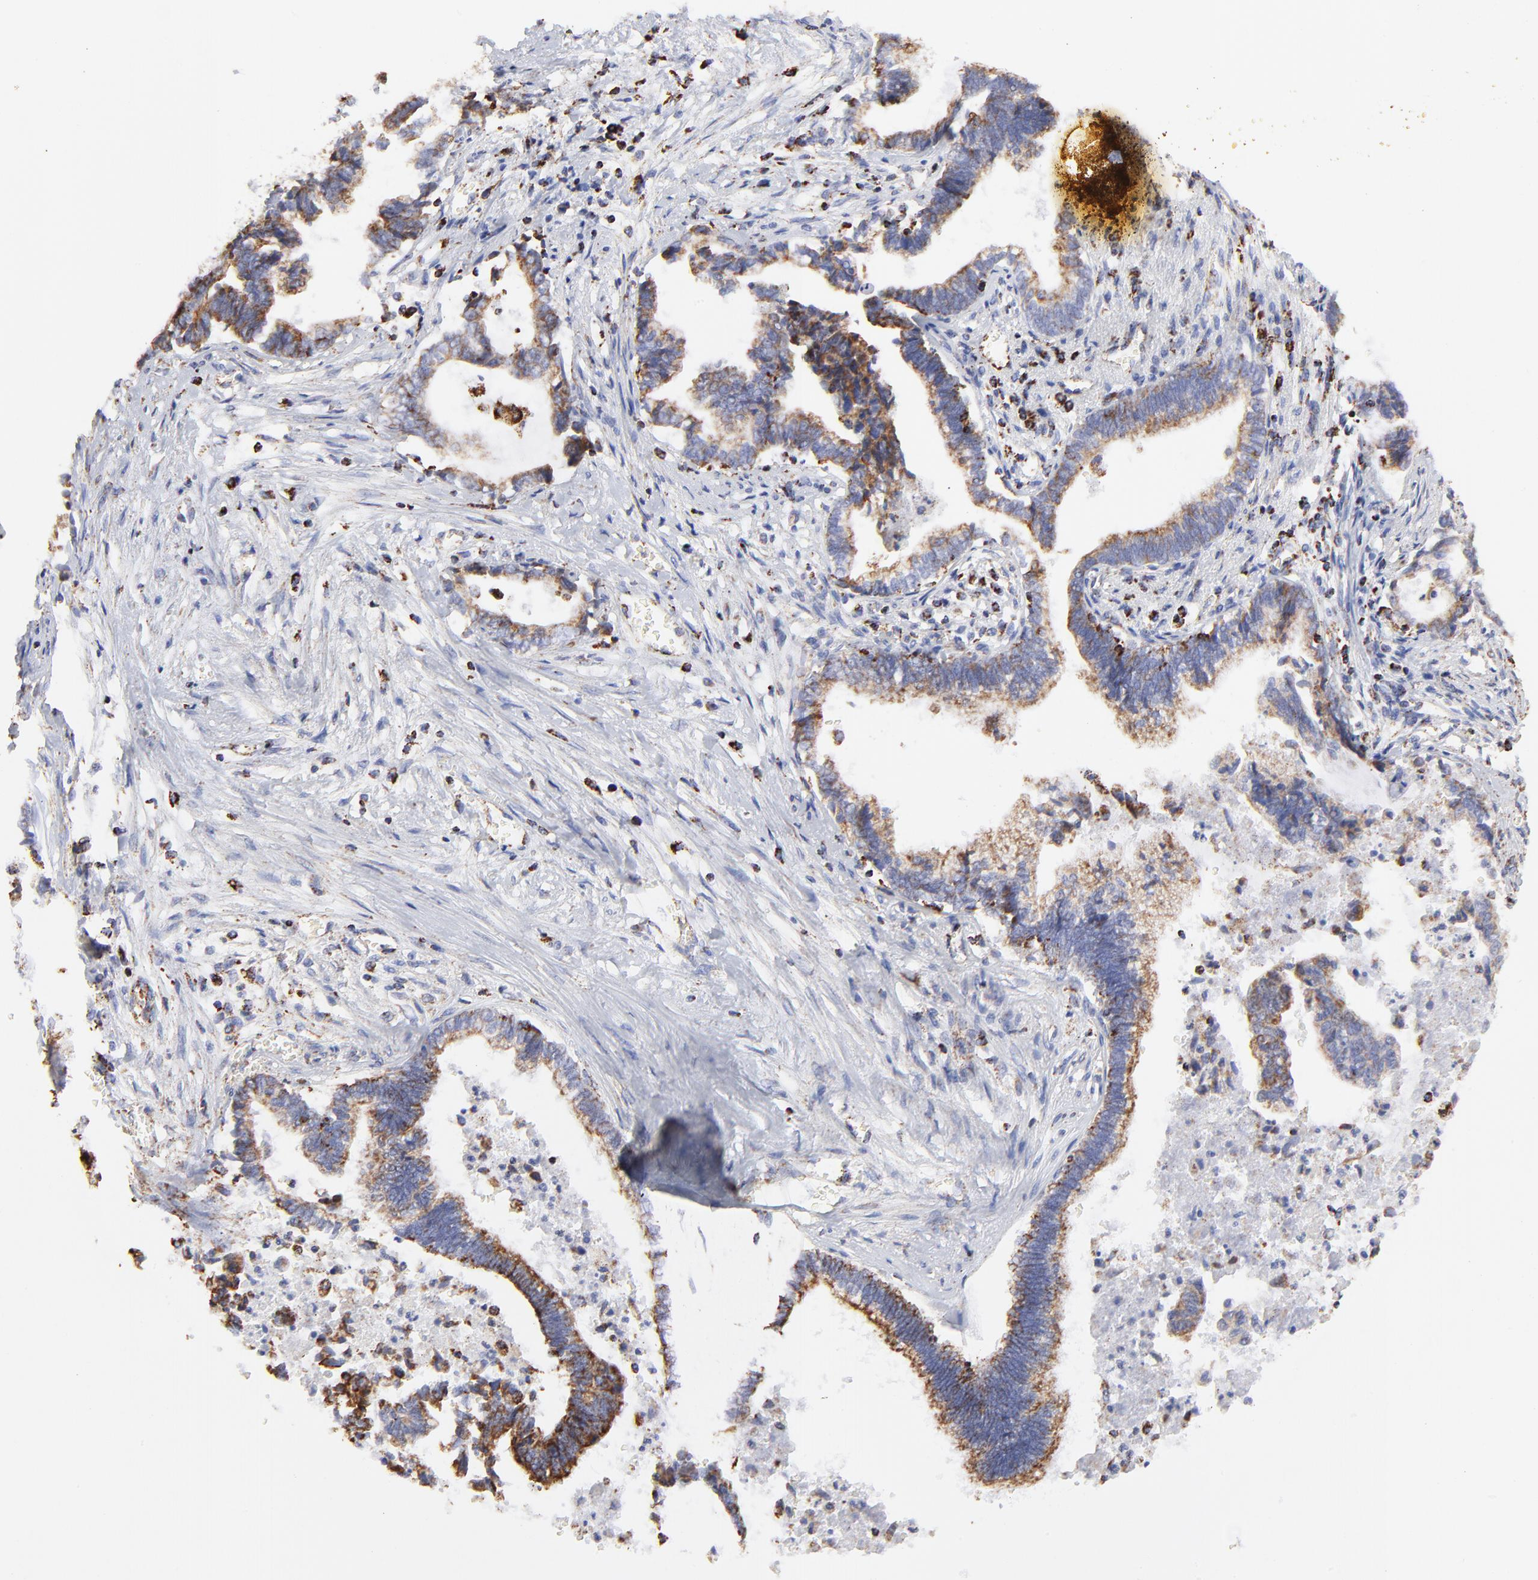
{"staining": {"intensity": "moderate", "quantity": ">75%", "location": "cytoplasmic/membranous"}, "tissue": "liver cancer", "cell_type": "Tumor cells", "image_type": "cancer", "snomed": [{"axis": "morphology", "description": "Cholangiocarcinoma"}, {"axis": "topography", "description": "Liver"}], "caption": "Approximately >75% of tumor cells in human liver cholangiocarcinoma exhibit moderate cytoplasmic/membranous protein positivity as visualized by brown immunohistochemical staining.", "gene": "COX4I1", "patient": {"sex": "male", "age": 57}}